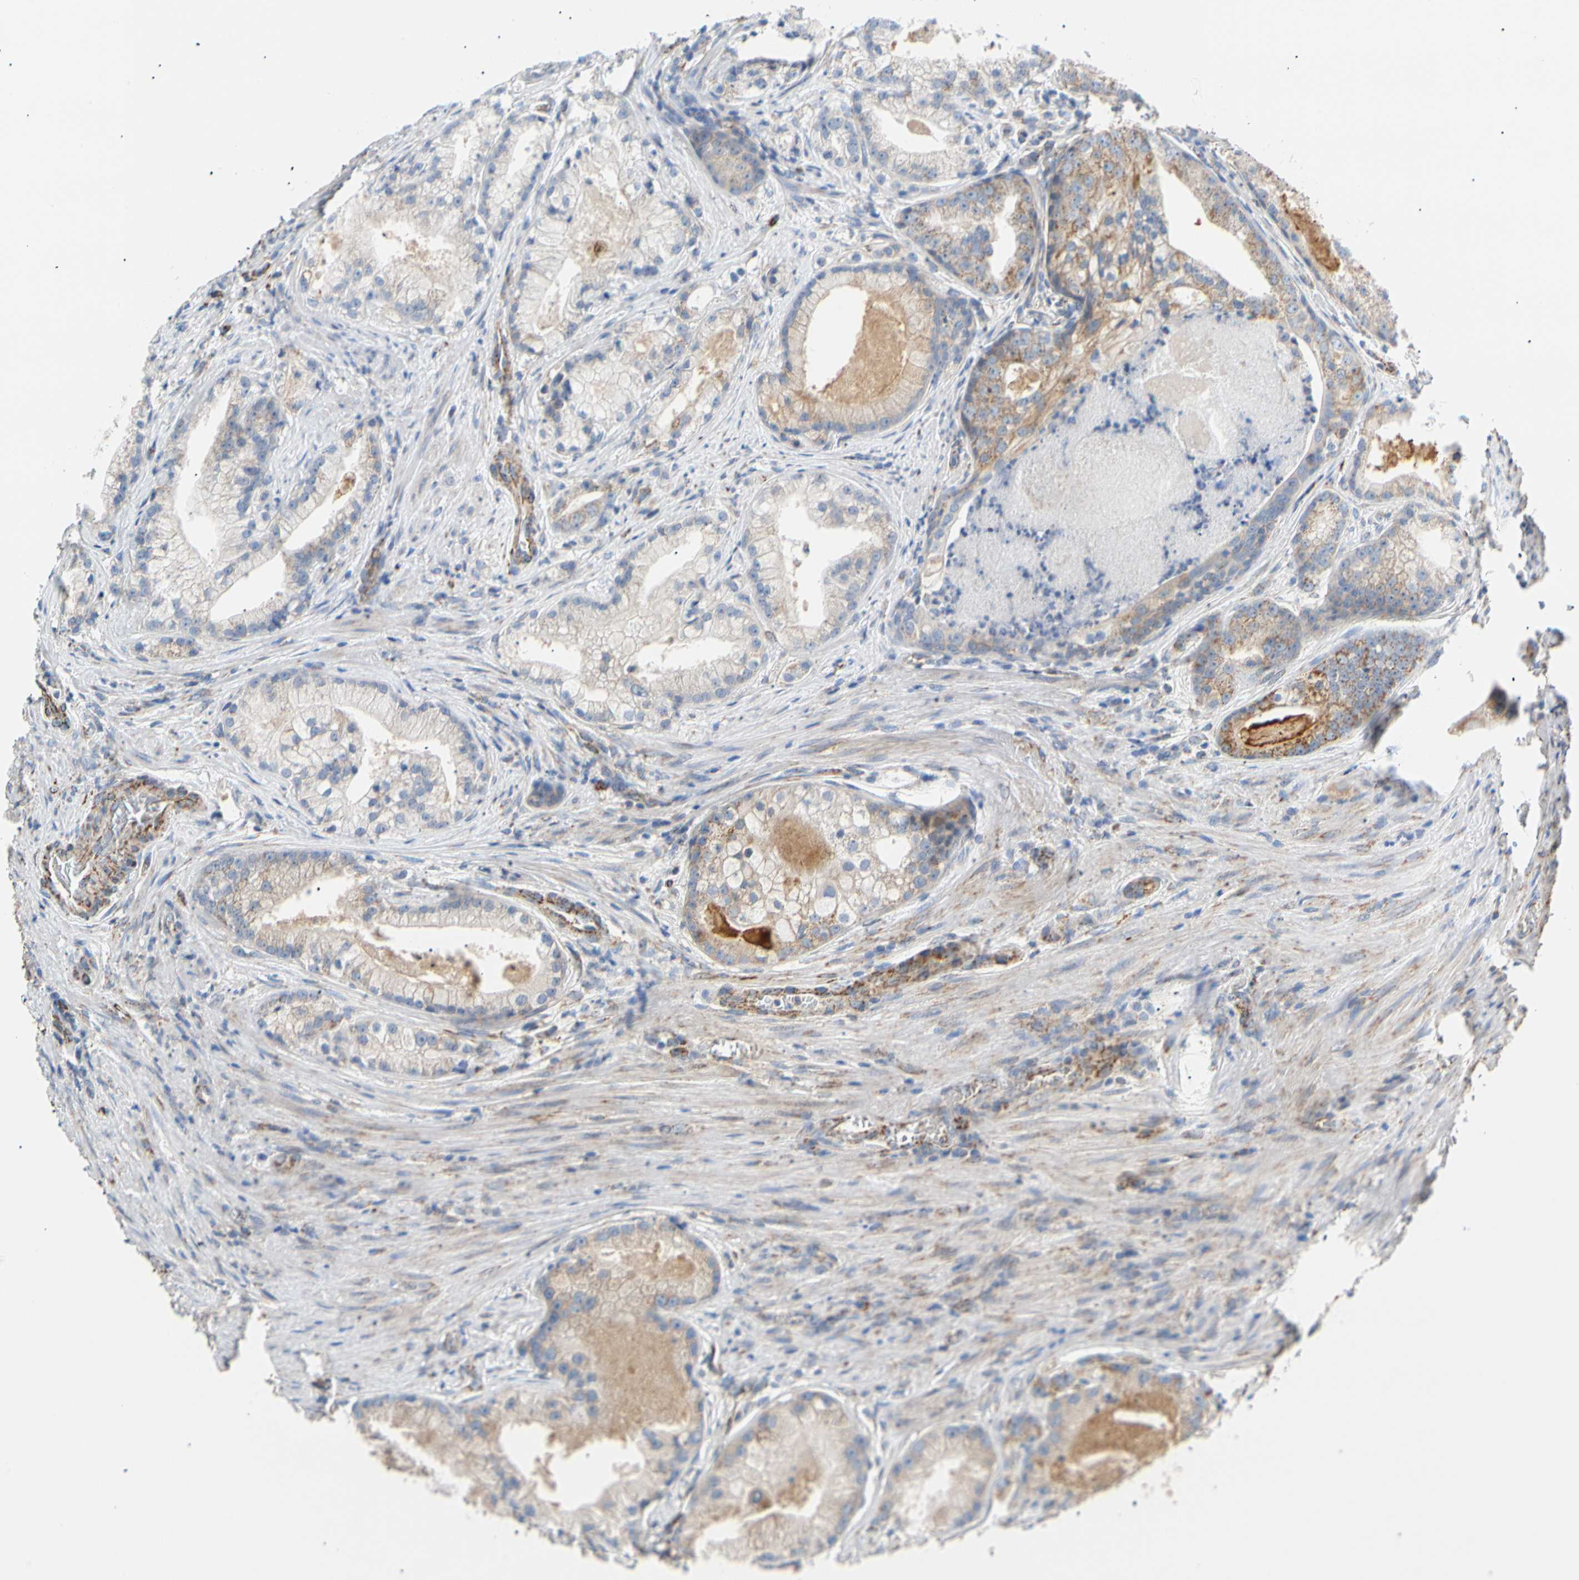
{"staining": {"intensity": "weak", "quantity": "25%-75%", "location": "cytoplasmic/membranous"}, "tissue": "prostate cancer", "cell_type": "Tumor cells", "image_type": "cancer", "snomed": [{"axis": "morphology", "description": "Adenocarcinoma, Low grade"}, {"axis": "topography", "description": "Prostate"}], "caption": "An IHC photomicrograph of tumor tissue is shown. Protein staining in brown labels weak cytoplasmic/membranous positivity in prostate cancer (low-grade adenocarcinoma) within tumor cells.", "gene": "ACAT1", "patient": {"sex": "male", "age": 59}}